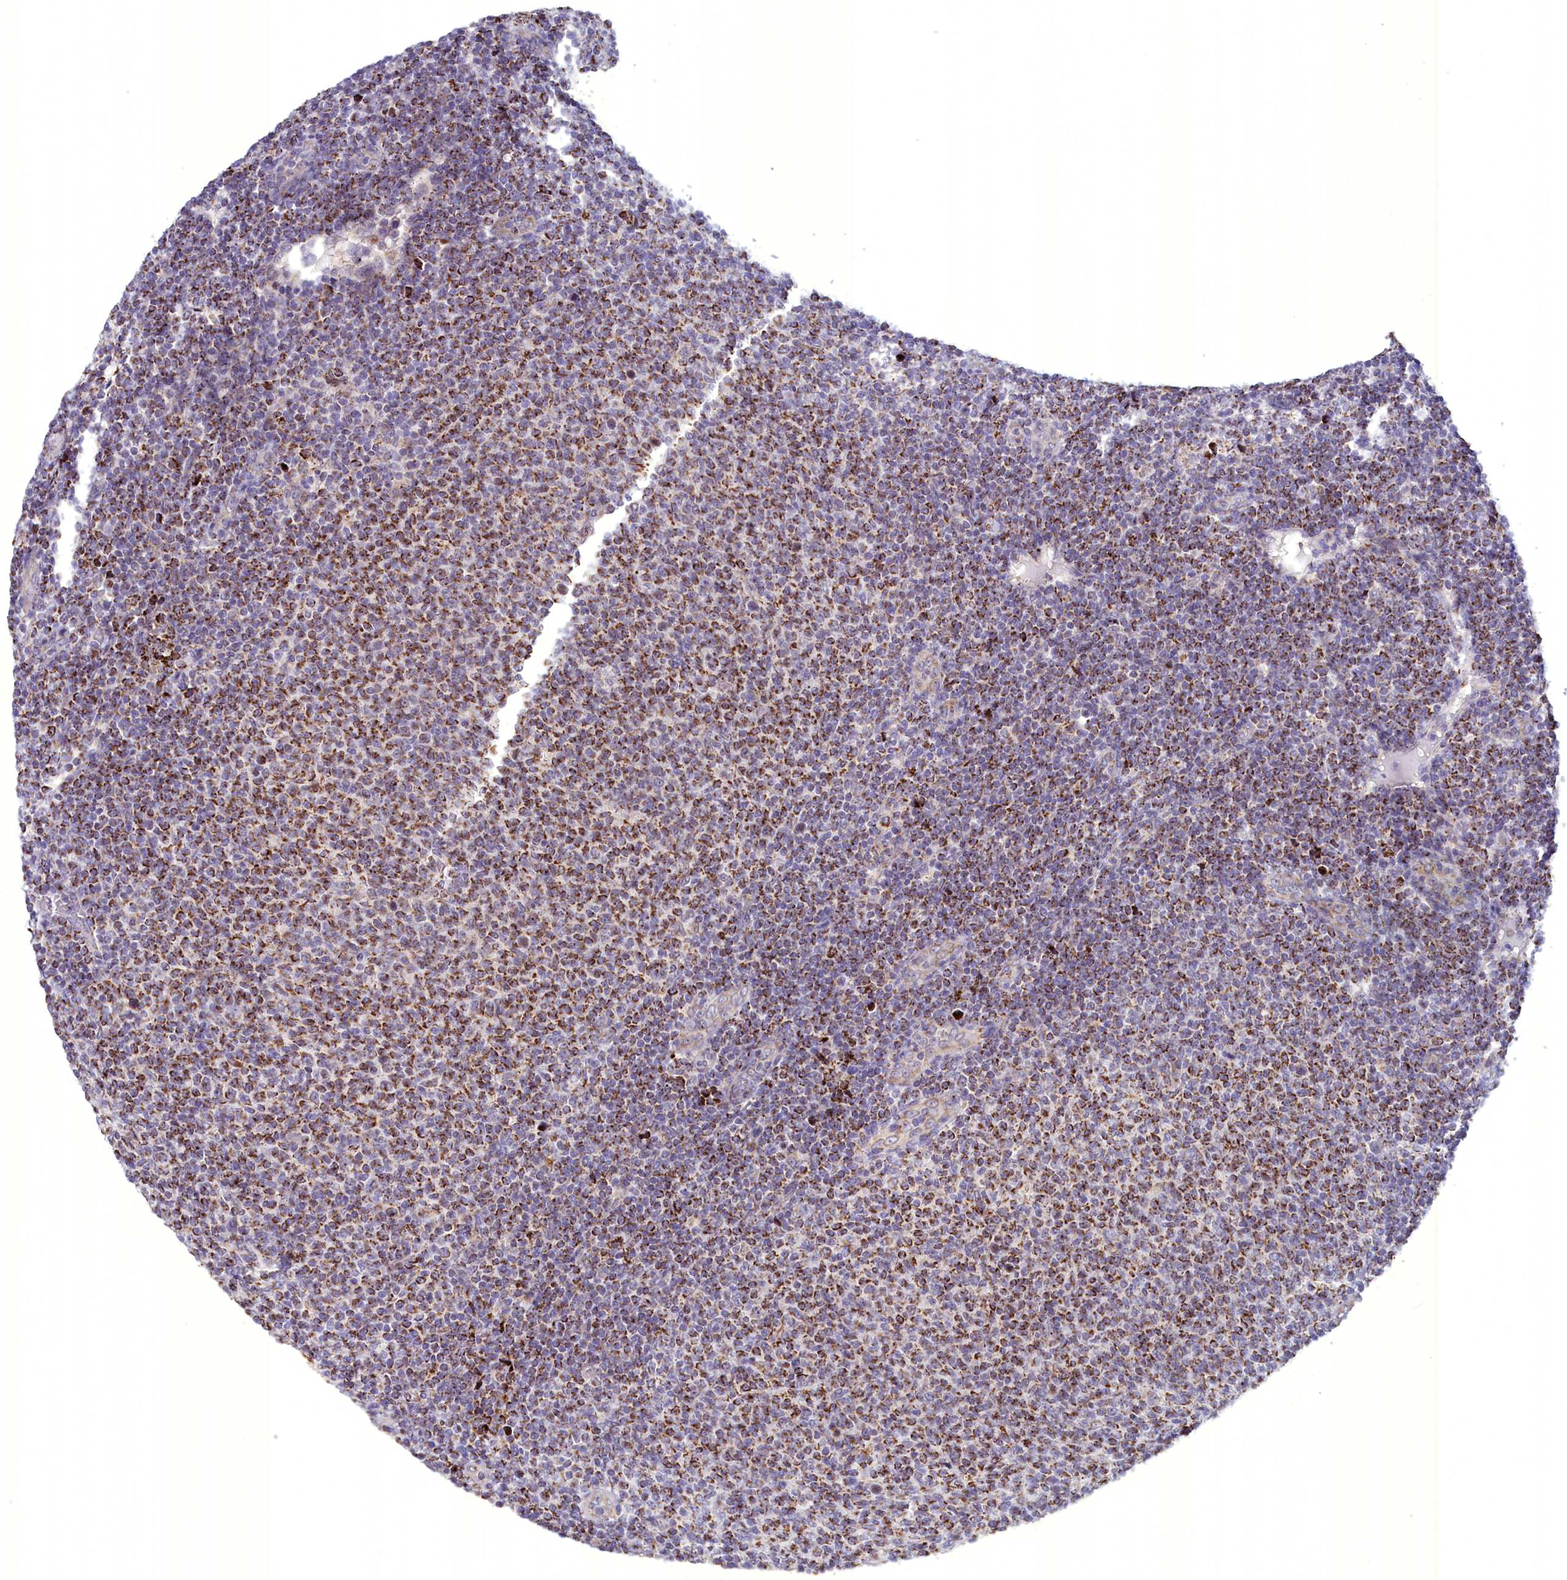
{"staining": {"intensity": "strong", "quantity": ">75%", "location": "cytoplasmic/membranous"}, "tissue": "lymphoma", "cell_type": "Tumor cells", "image_type": "cancer", "snomed": [{"axis": "morphology", "description": "Malignant lymphoma, non-Hodgkin's type, Low grade"}, {"axis": "topography", "description": "Lymph node"}], "caption": "An IHC image of tumor tissue is shown. Protein staining in brown highlights strong cytoplasmic/membranous positivity in low-grade malignant lymphoma, non-Hodgkin's type within tumor cells. The staining is performed using DAB (3,3'-diaminobenzidine) brown chromogen to label protein expression. The nuclei are counter-stained blue using hematoxylin.", "gene": "FAM149B1", "patient": {"sex": "male", "age": 66}}